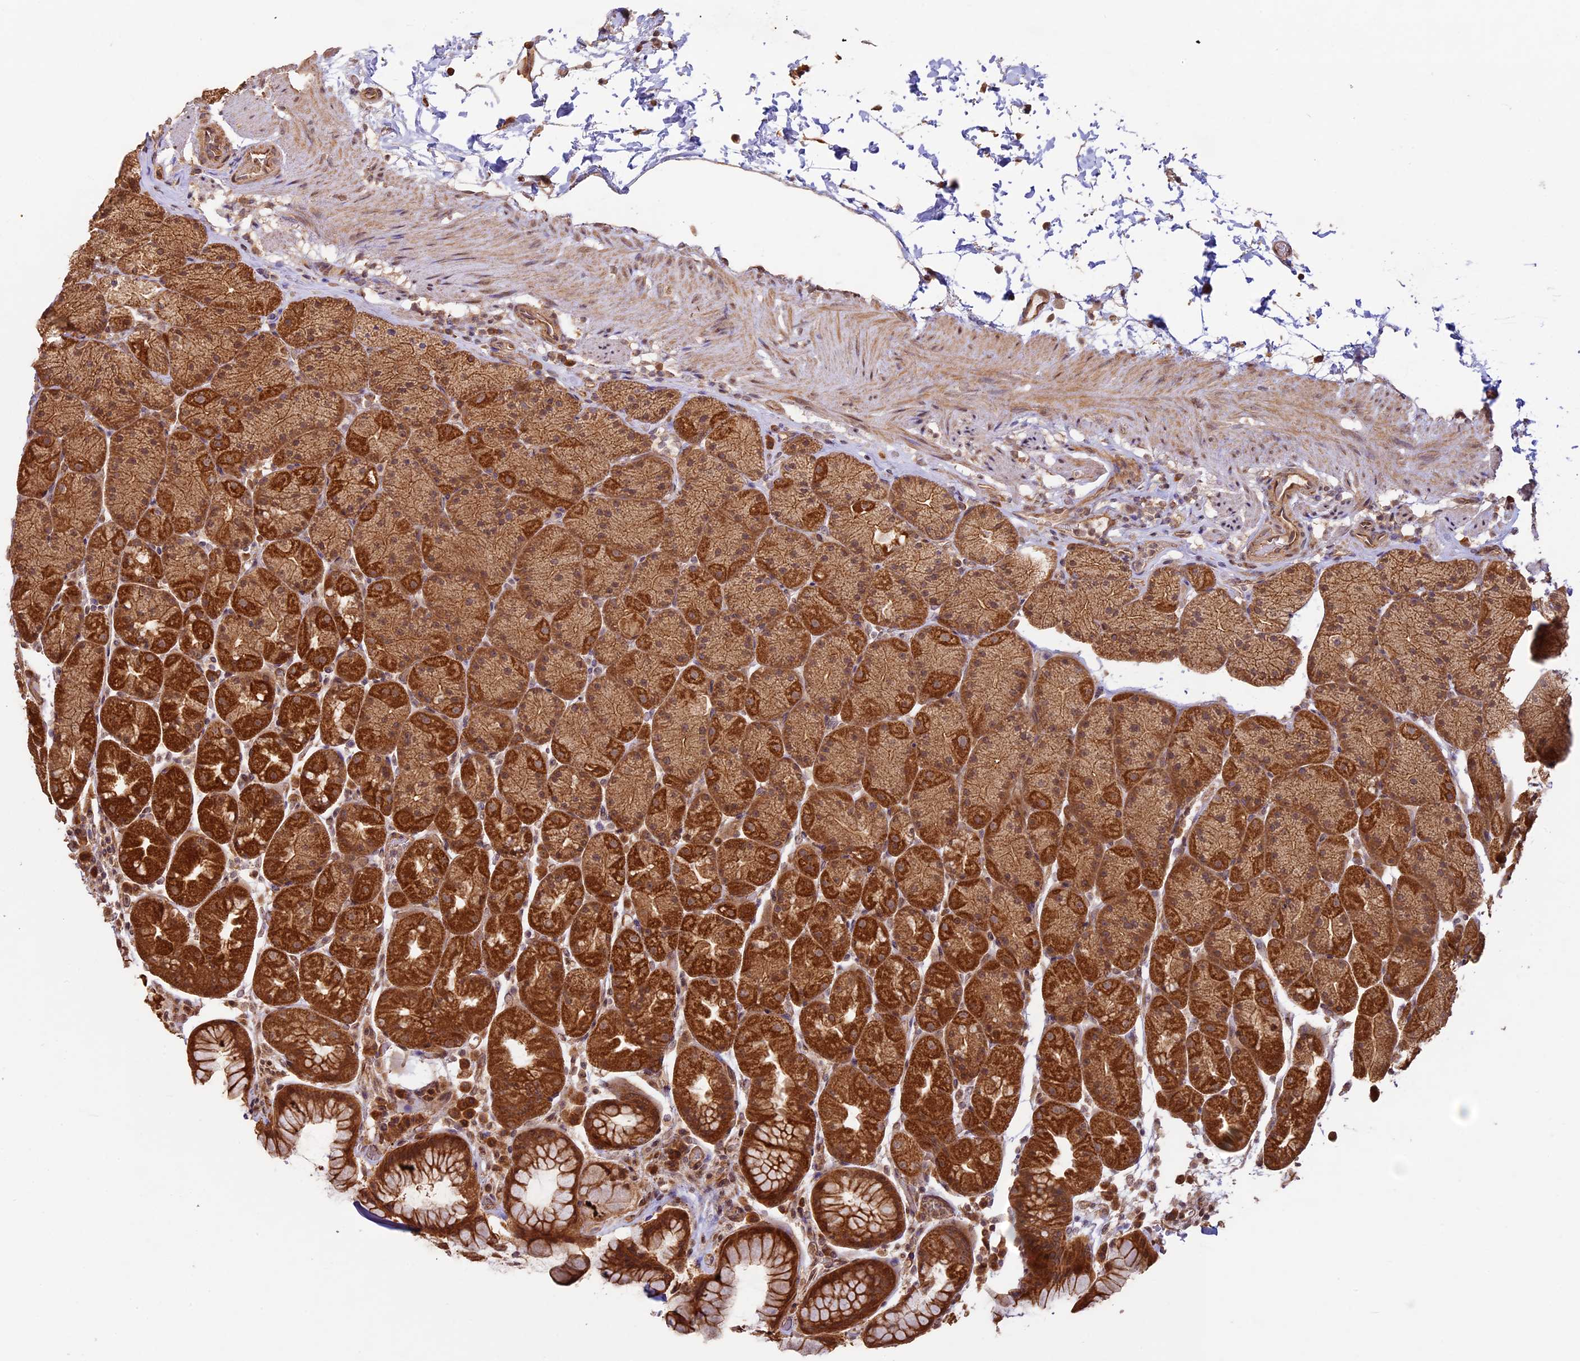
{"staining": {"intensity": "strong", "quantity": ">75%", "location": "cytoplasmic/membranous"}, "tissue": "stomach", "cell_type": "Glandular cells", "image_type": "normal", "snomed": [{"axis": "morphology", "description": "Normal tissue, NOS"}, {"axis": "topography", "description": "Stomach, upper"}, {"axis": "topography", "description": "Stomach, lower"}], "caption": "Immunohistochemical staining of benign human stomach displays >75% levels of strong cytoplasmic/membranous protein positivity in approximately >75% of glandular cells. (DAB IHC, brown staining for protein, blue staining for nuclei).", "gene": "BCAS4", "patient": {"sex": "male", "age": 67}}